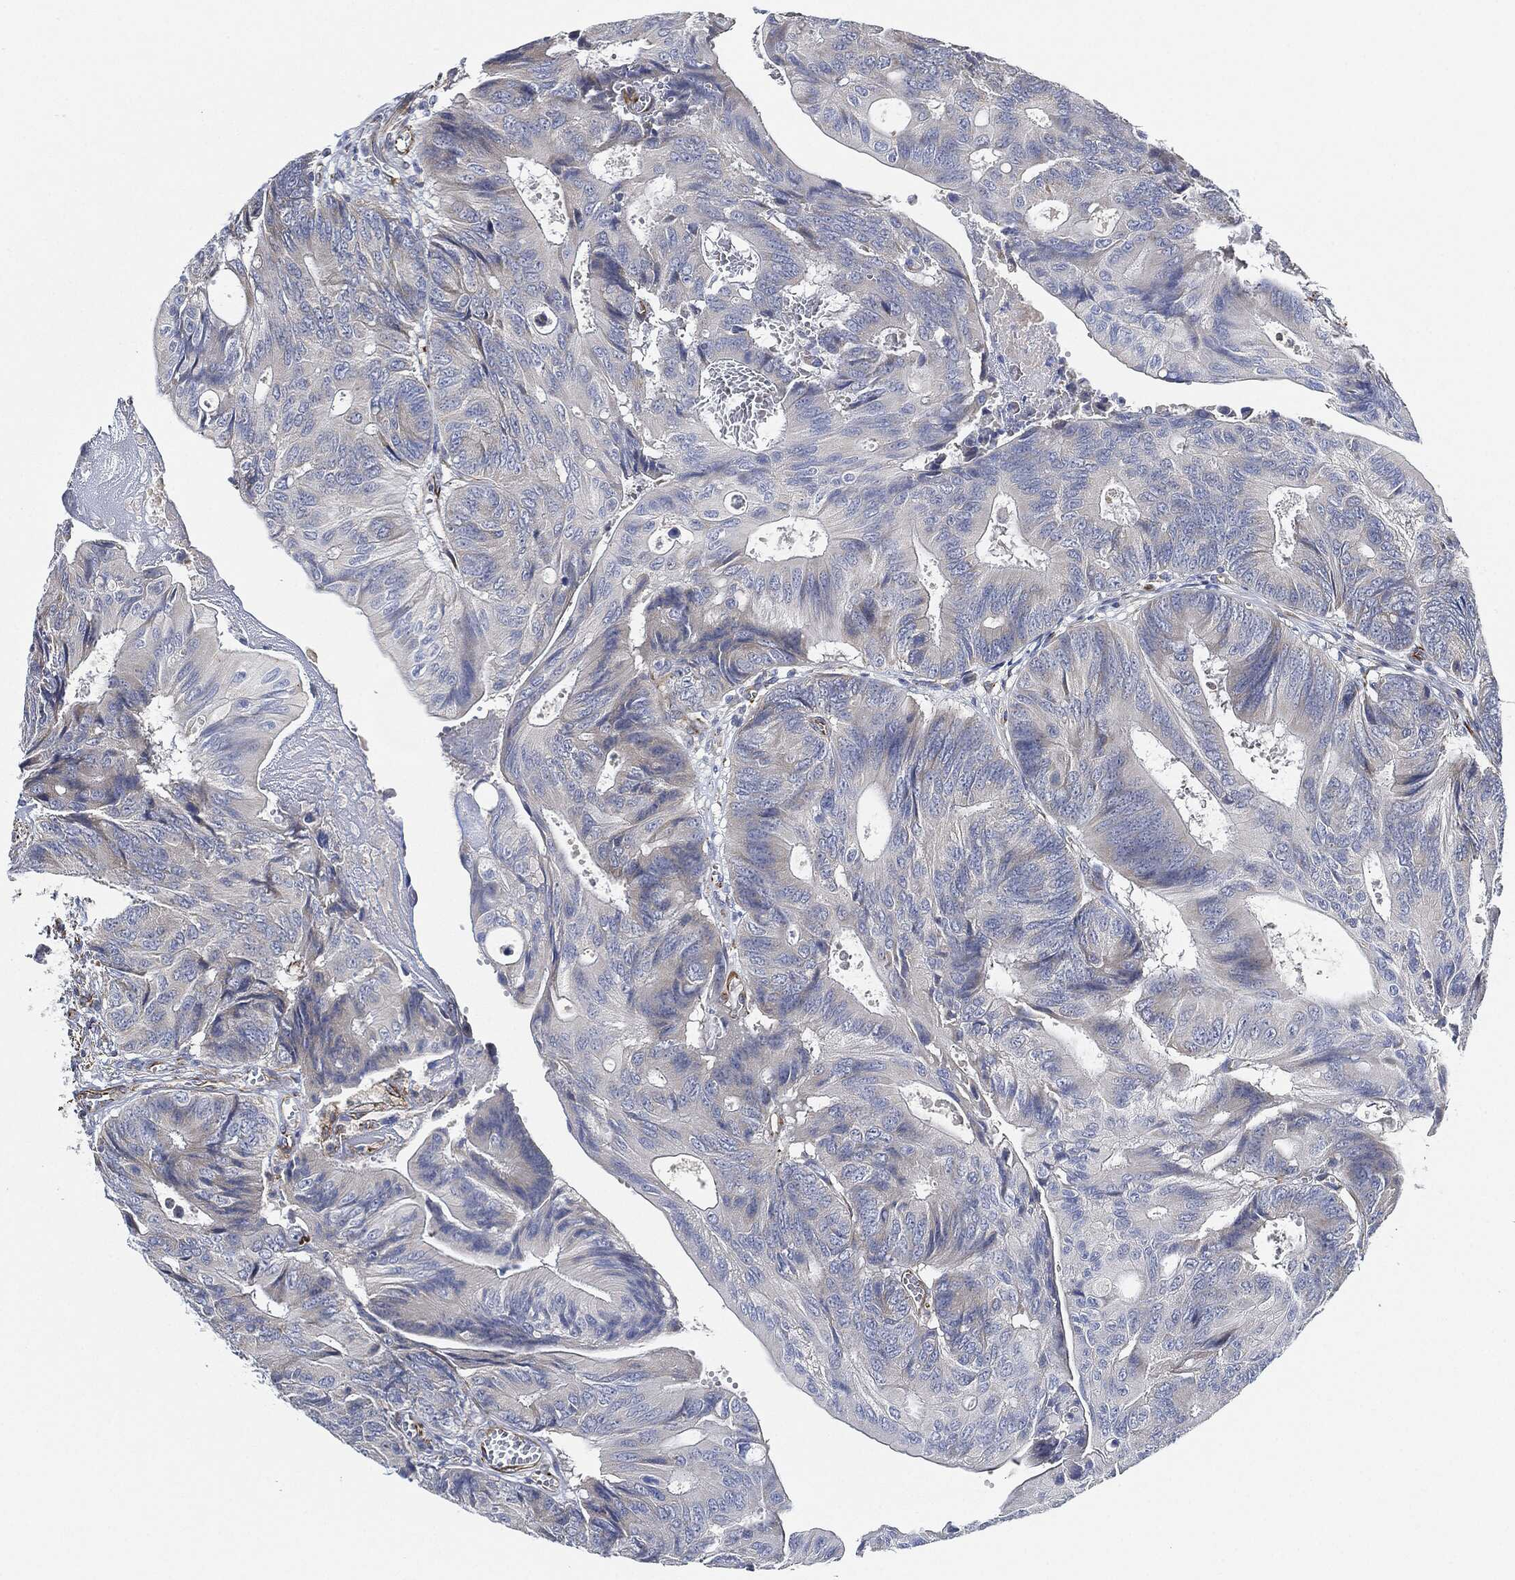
{"staining": {"intensity": "negative", "quantity": "none", "location": "none"}, "tissue": "colorectal cancer", "cell_type": "Tumor cells", "image_type": "cancer", "snomed": [{"axis": "morphology", "description": "Normal tissue, NOS"}, {"axis": "morphology", "description": "Adenocarcinoma, NOS"}, {"axis": "topography", "description": "Colon"}], "caption": "Adenocarcinoma (colorectal) stained for a protein using immunohistochemistry (IHC) reveals no expression tumor cells.", "gene": "THSD1", "patient": {"sex": "male", "age": 65}}